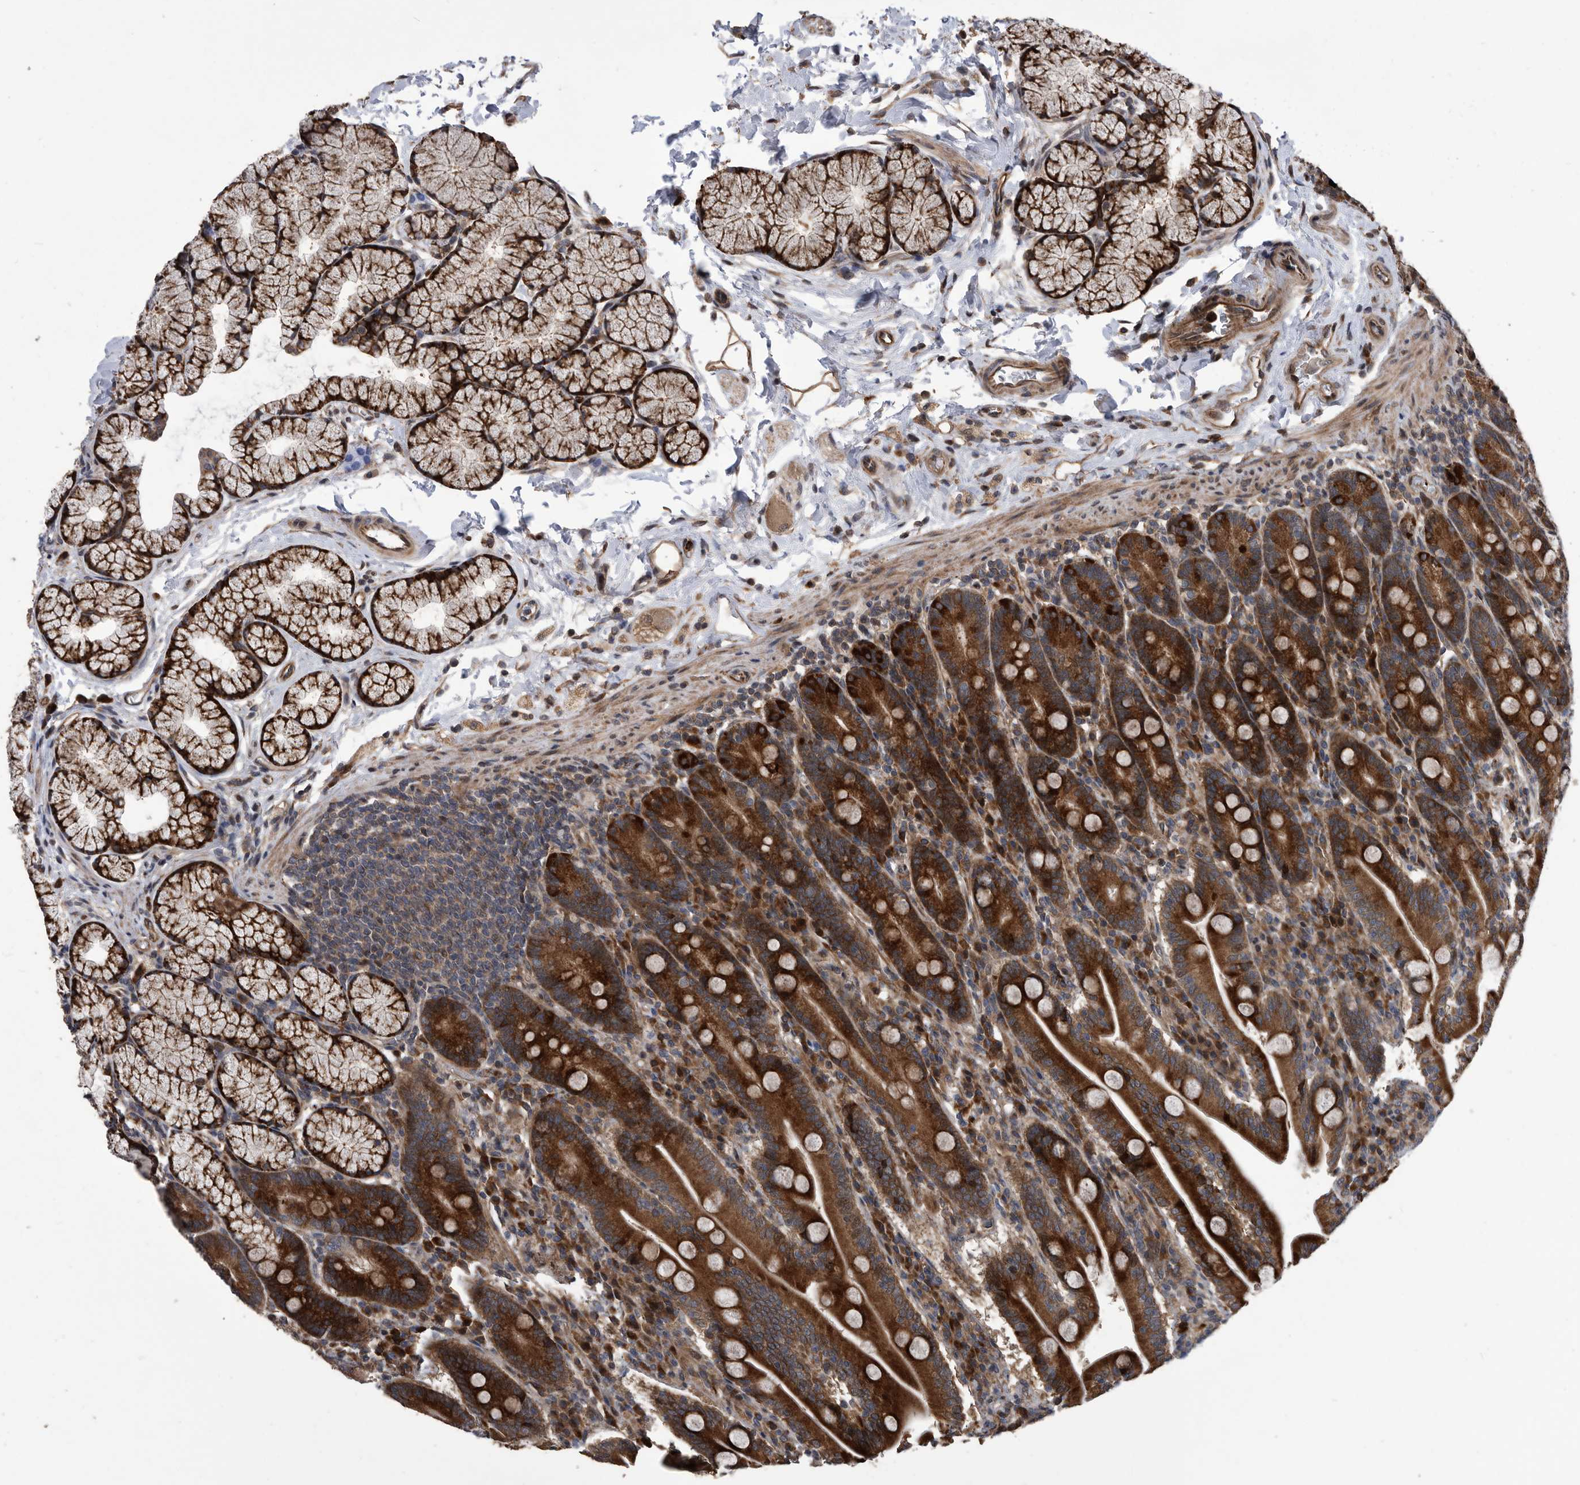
{"staining": {"intensity": "strong", "quantity": ">75%", "location": "cytoplasmic/membranous"}, "tissue": "duodenum", "cell_type": "Glandular cells", "image_type": "normal", "snomed": [{"axis": "morphology", "description": "Normal tissue, NOS"}, {"axis": "topography", "description": "Duodenum"}], "caption": "Protein expression analysis of unremarkable duodenum exhibits strong cytoplasmic/membranous positivity in approximately >75% of glandular cells.", "gene": "SERINC2", "patient": {"sex": "male", "age": 35}}